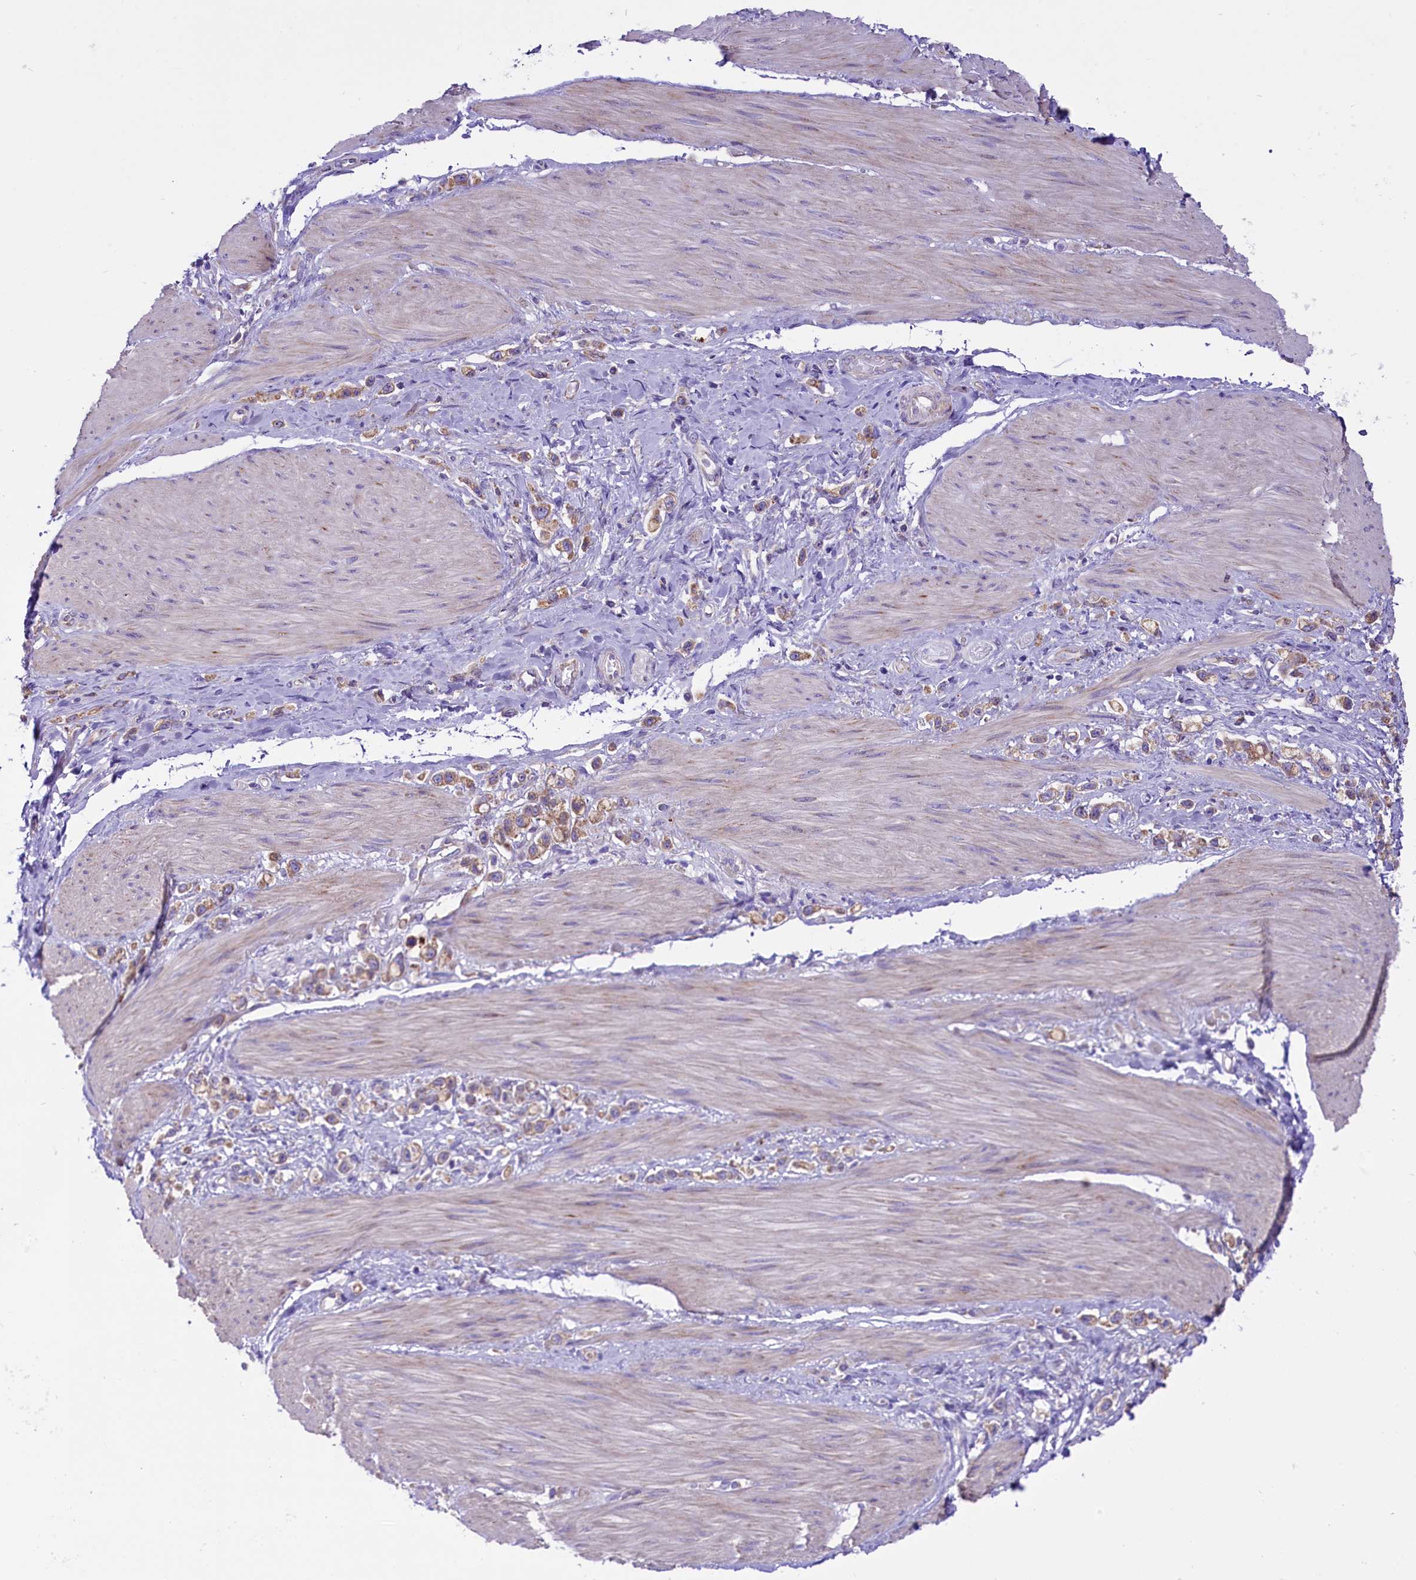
{"staining": {"intensity": "weak", "quantity": ">75%", "location": "cytoplasmic/membranous"}, "tissue": "stomach cancer", "cell_type": "Tumor cells", "image_type": "cancer", "snomed": [{"axis": "morphology", "description": "Adenocarcinoma, NOS"}, {"axis": "topography", "description": "Stomach"}], "caption": "Approximately >75% of tumor cells in stomach adenocarcinoma exhibit weak cytoplasmic/membranous protein staining as visualized by brown immunohistochemical staining.", "gene": "PTPRU", "patient": {"sex": "female", "age": 65}}